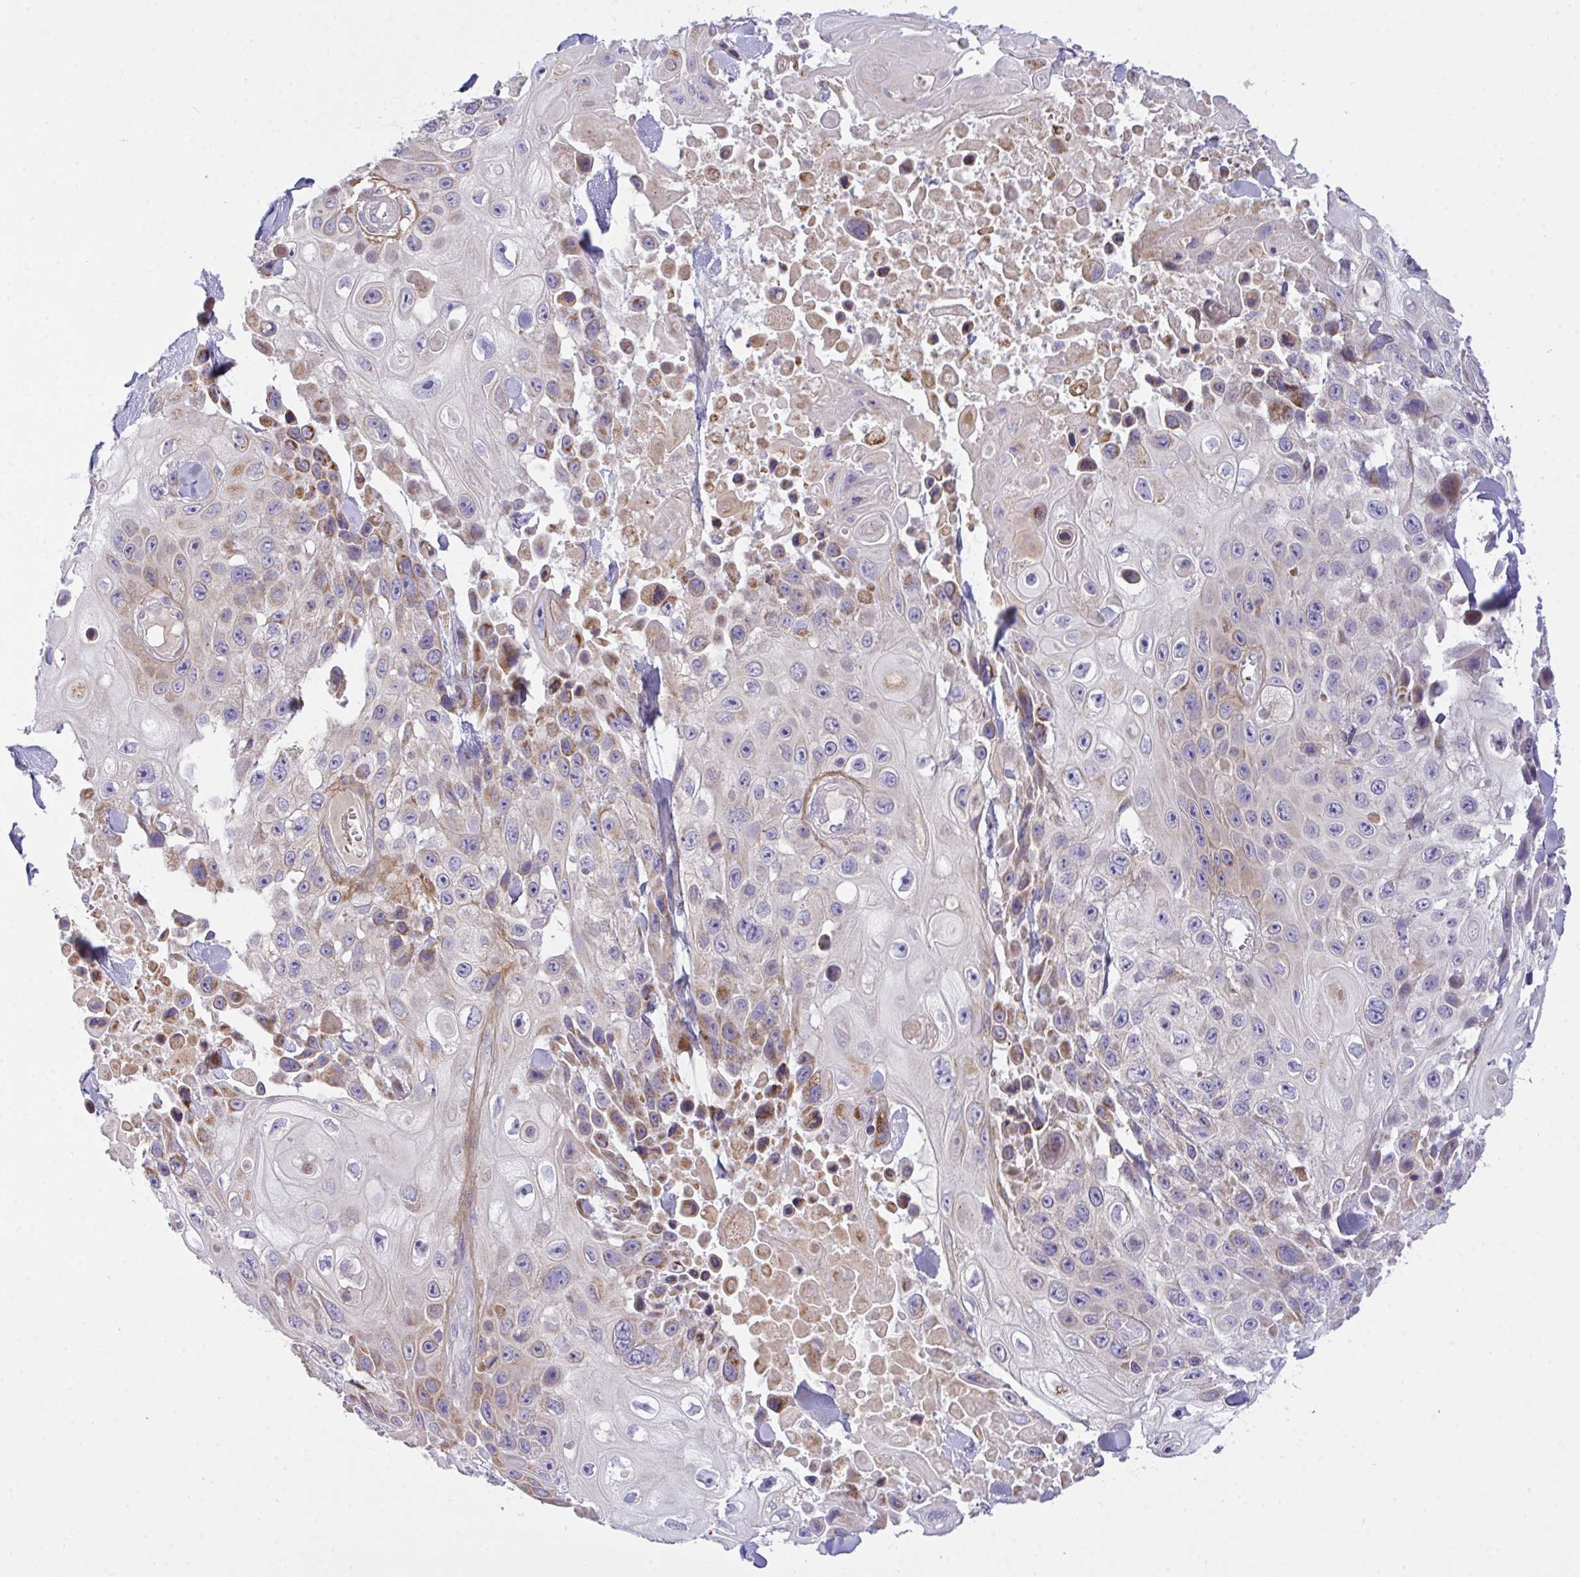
{"staining": {"intensity": "moderate", "quantity": "25%-75%", "location": "cytoplasmic/membranous"}, "tissue": "skin cancer", "cell_type": "Tumor cells", "image_type": "cancer", "snomed": [{"axis": "morphology", "description": "Squamous cell carcinoma, NOS"}, {"axis": "topography", "description": "Skin"}], "caption": "A histopathology image showing moderate cytoplasmic/membranous expression in about 25%-75% of tumor cells in skin cancer, as visualized by brown immunohistochemical staining.", "gene": "CHDH", "patient": {"sex": "male", "age": 82}}